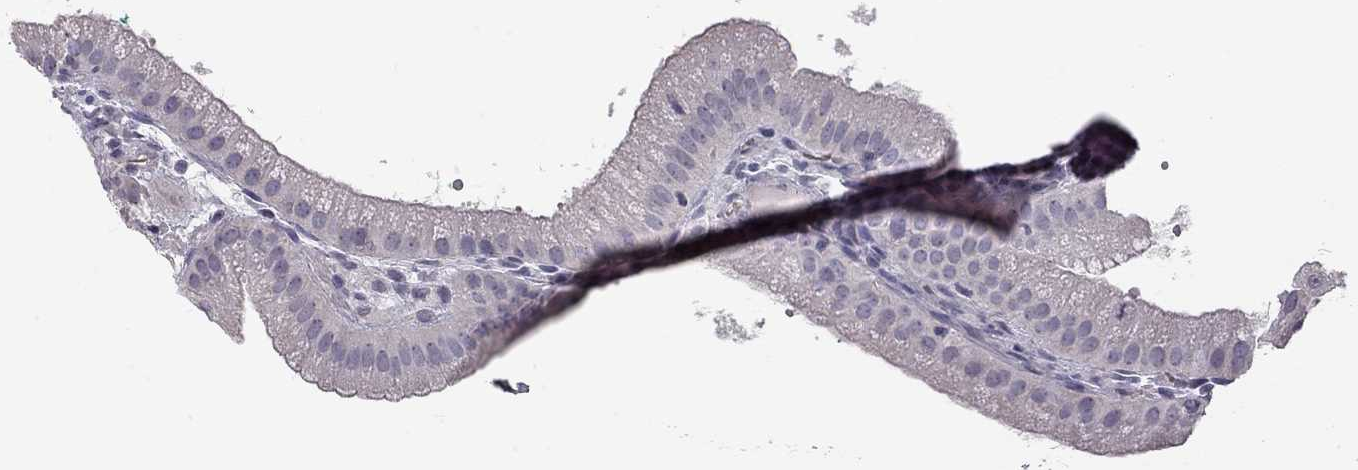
{"staining": {"intensity": "weak", "quantity": "<25%", "location": "cytoplasmic/membranous"}, "tissue": "gallbladder", "cell_type": "Glandular cells", "image_type": "normal", "snomed": [{"axis": "morphology", "description": "Normal tissue, NOS"}, {"axis": "topography", "description": "Gallbladder"}], "caption": "Glandular cells are negative for brown protein staining in benign gallbladder. Brightfield microscopy of immunohistochemistry stained with DAB (3,3'-diaminobenzidine) (brown) and hematoxylin (blue), captured at high magnification.", "gene": "TDRD6", "patient": {"sex": "male", "age": 67}}